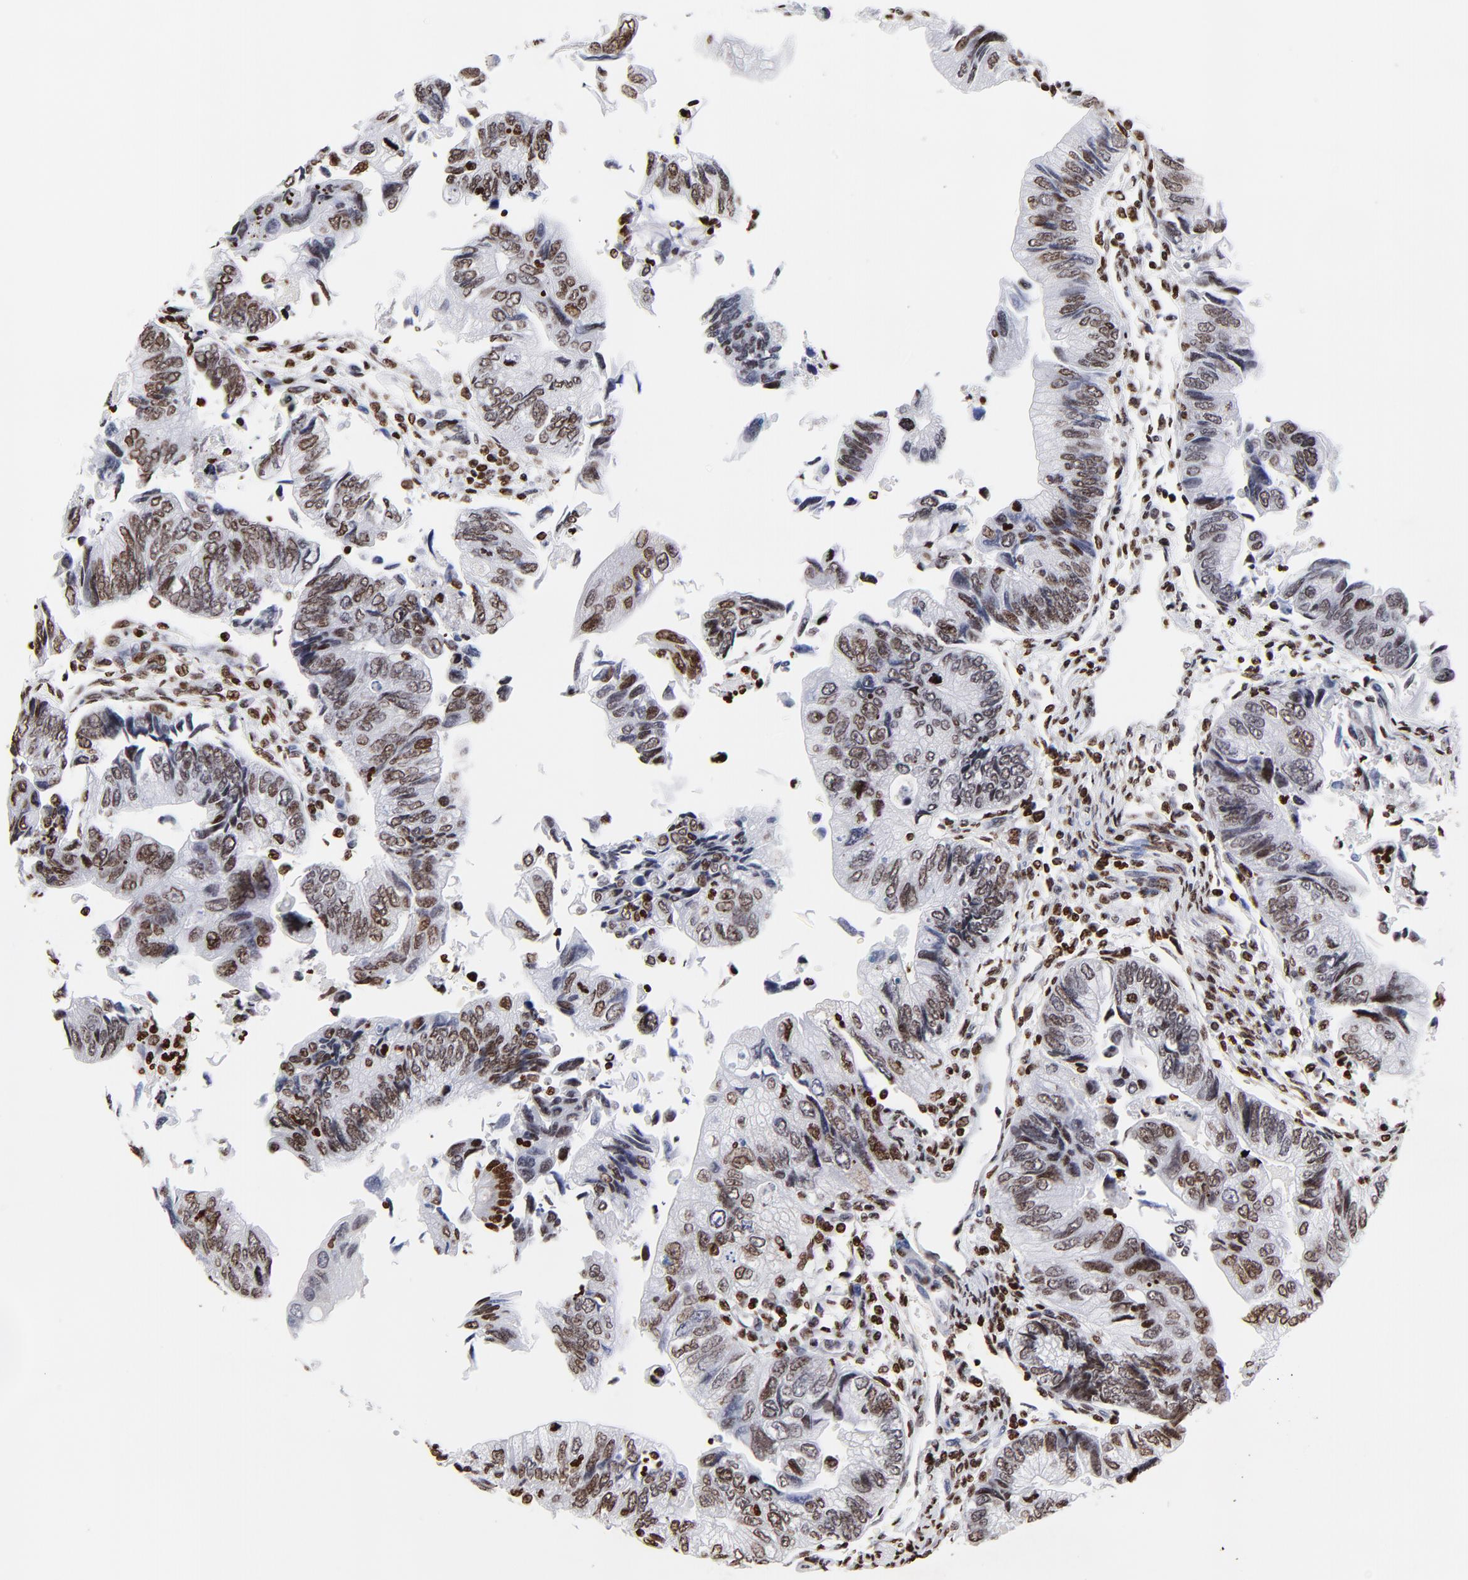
{"staining": {"intensity": "strong", "quantity": ">75%", "location": "nuclear"}, "tissue": "colorectal cancer", "cell_type": "Tumor cells", "image_type": "cancer", "snomed": [{"axis": "morphology", "description": "Adenocarcinoma, NOS"}, {"axis": "topography", "description": "Colon"}], "caption": "A high amount of strong nuclear staining is appreciated in about >75% of tumor cells in colorectal adenocarcinoma tissue.", "gene": "FBH1", "patient": {"sex": "female", "age": 11}}